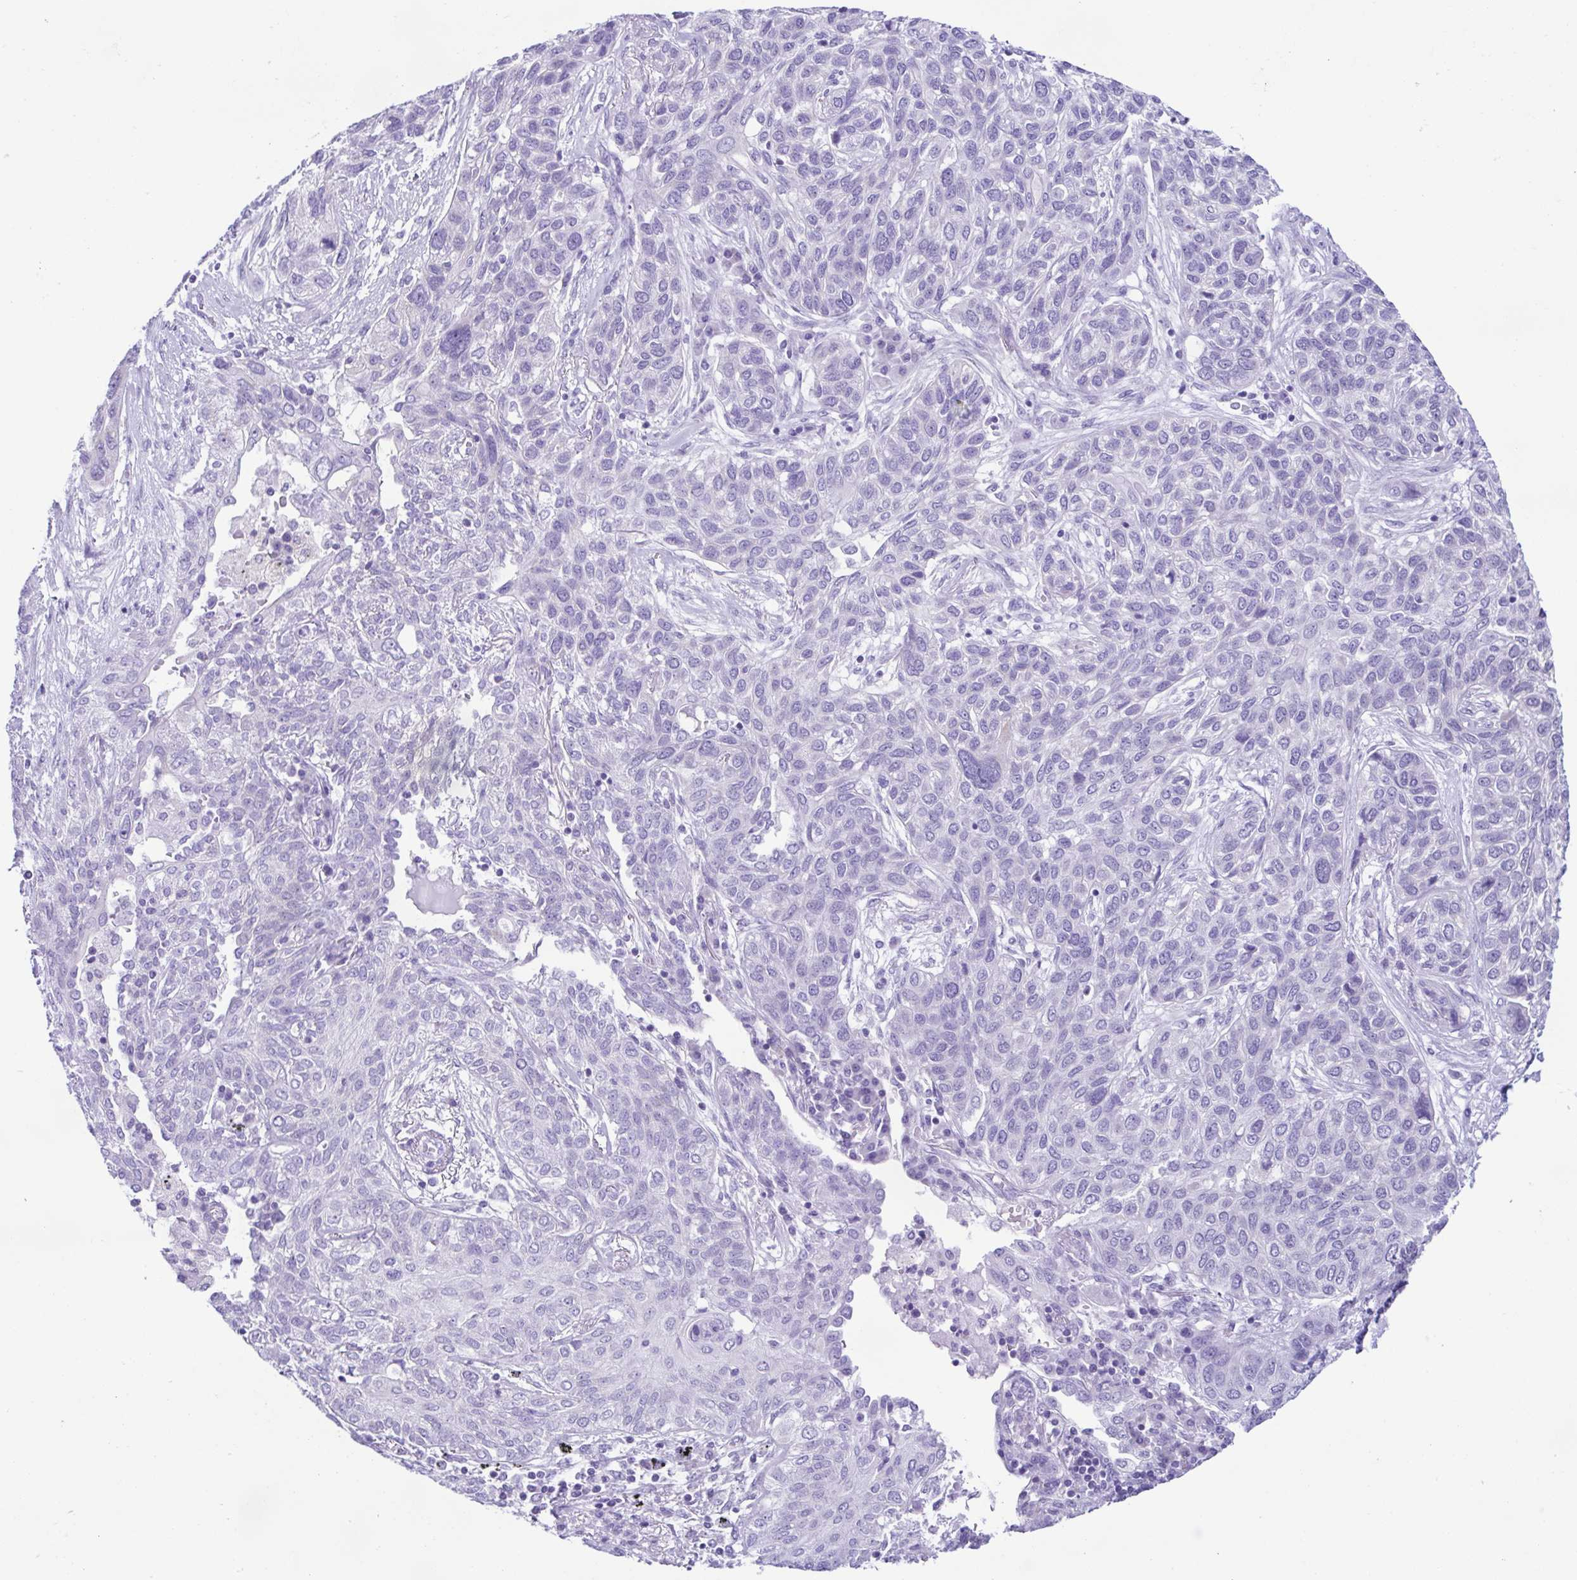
{"staining": {"intensity": "negative", "quantity": "none", "location": "none"}, "tissue": "lung cancer", "cell_type": "Tumor cells", "image_type": "cancer", "snomed": [{"axis": "morphology", "description": "Squamous cell carcinoma, NOS"}, {"axis": "topography", "description": "Lung"}], "caption": "DAB immunohistochemical staining of lung cancer exhibits no significant positivity in tumor cells. The staining is performed using DAB brown chromogen with nuclei counter-stained in using hematoxylin.", "gene": "ACTRT3", "patient": {"sex": "female", "age": 70}}